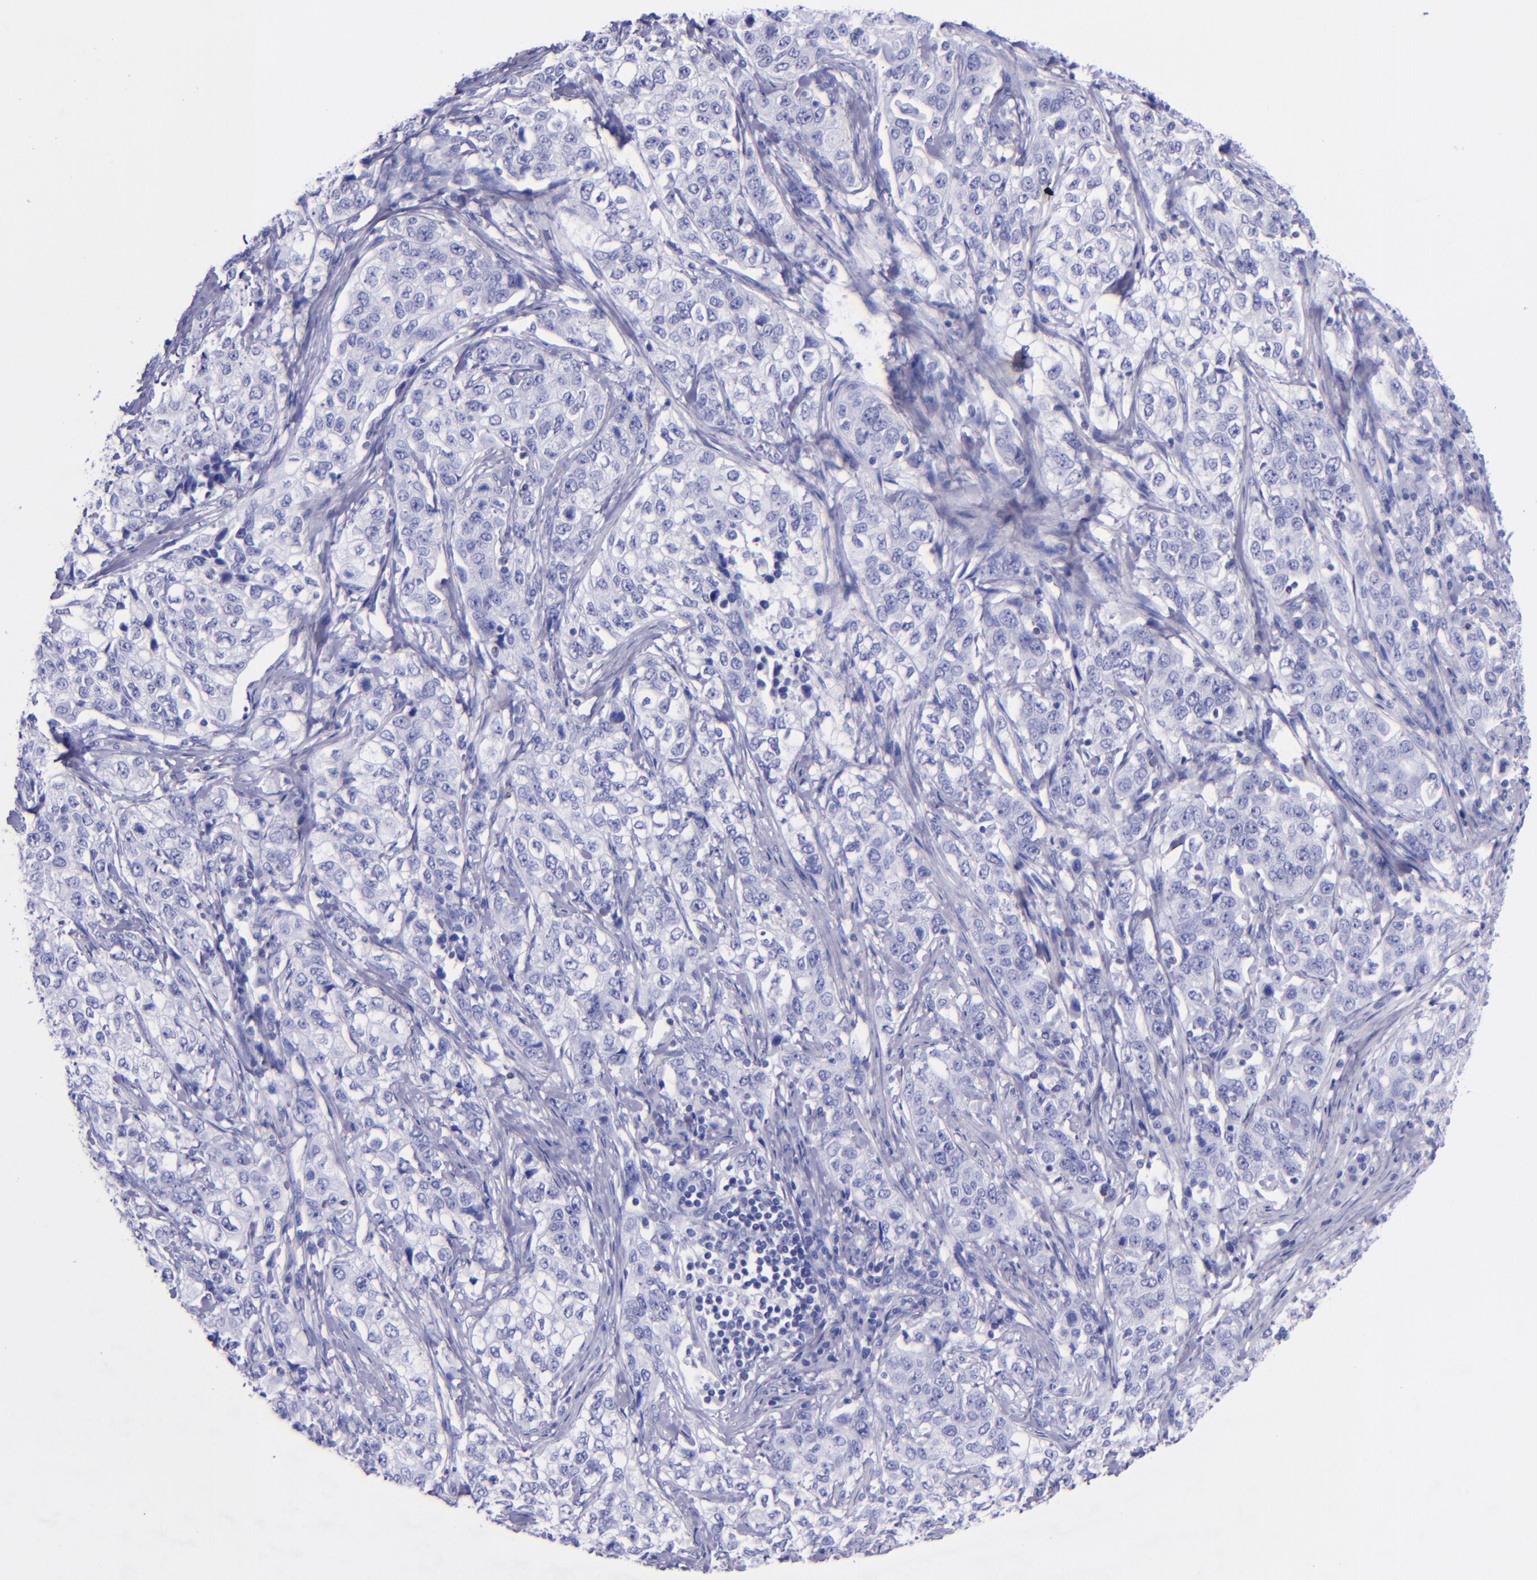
{"staining": {"intensity": "negative", "quantity": "none", "location": "none"}, "tissue": "stomach cancer", "cell_type": "Tumor cells", "image_type": "cancer", "snomed": [{"axis": "morphology", "description": "Adenocarcinoma, NOS"}, {"axis": "topography", "description": "Stomach"}], "caption": "DAB immunohistochemical staining of human stomach cancer reveals no significant staining in tumor cells. (Stains: DAB IHC with hematoxylin counter stain, Microscopy: brightfield microscopy at high magnification).", "gene": "LAG3", "patient": {"sex": "male", "age": 48}}